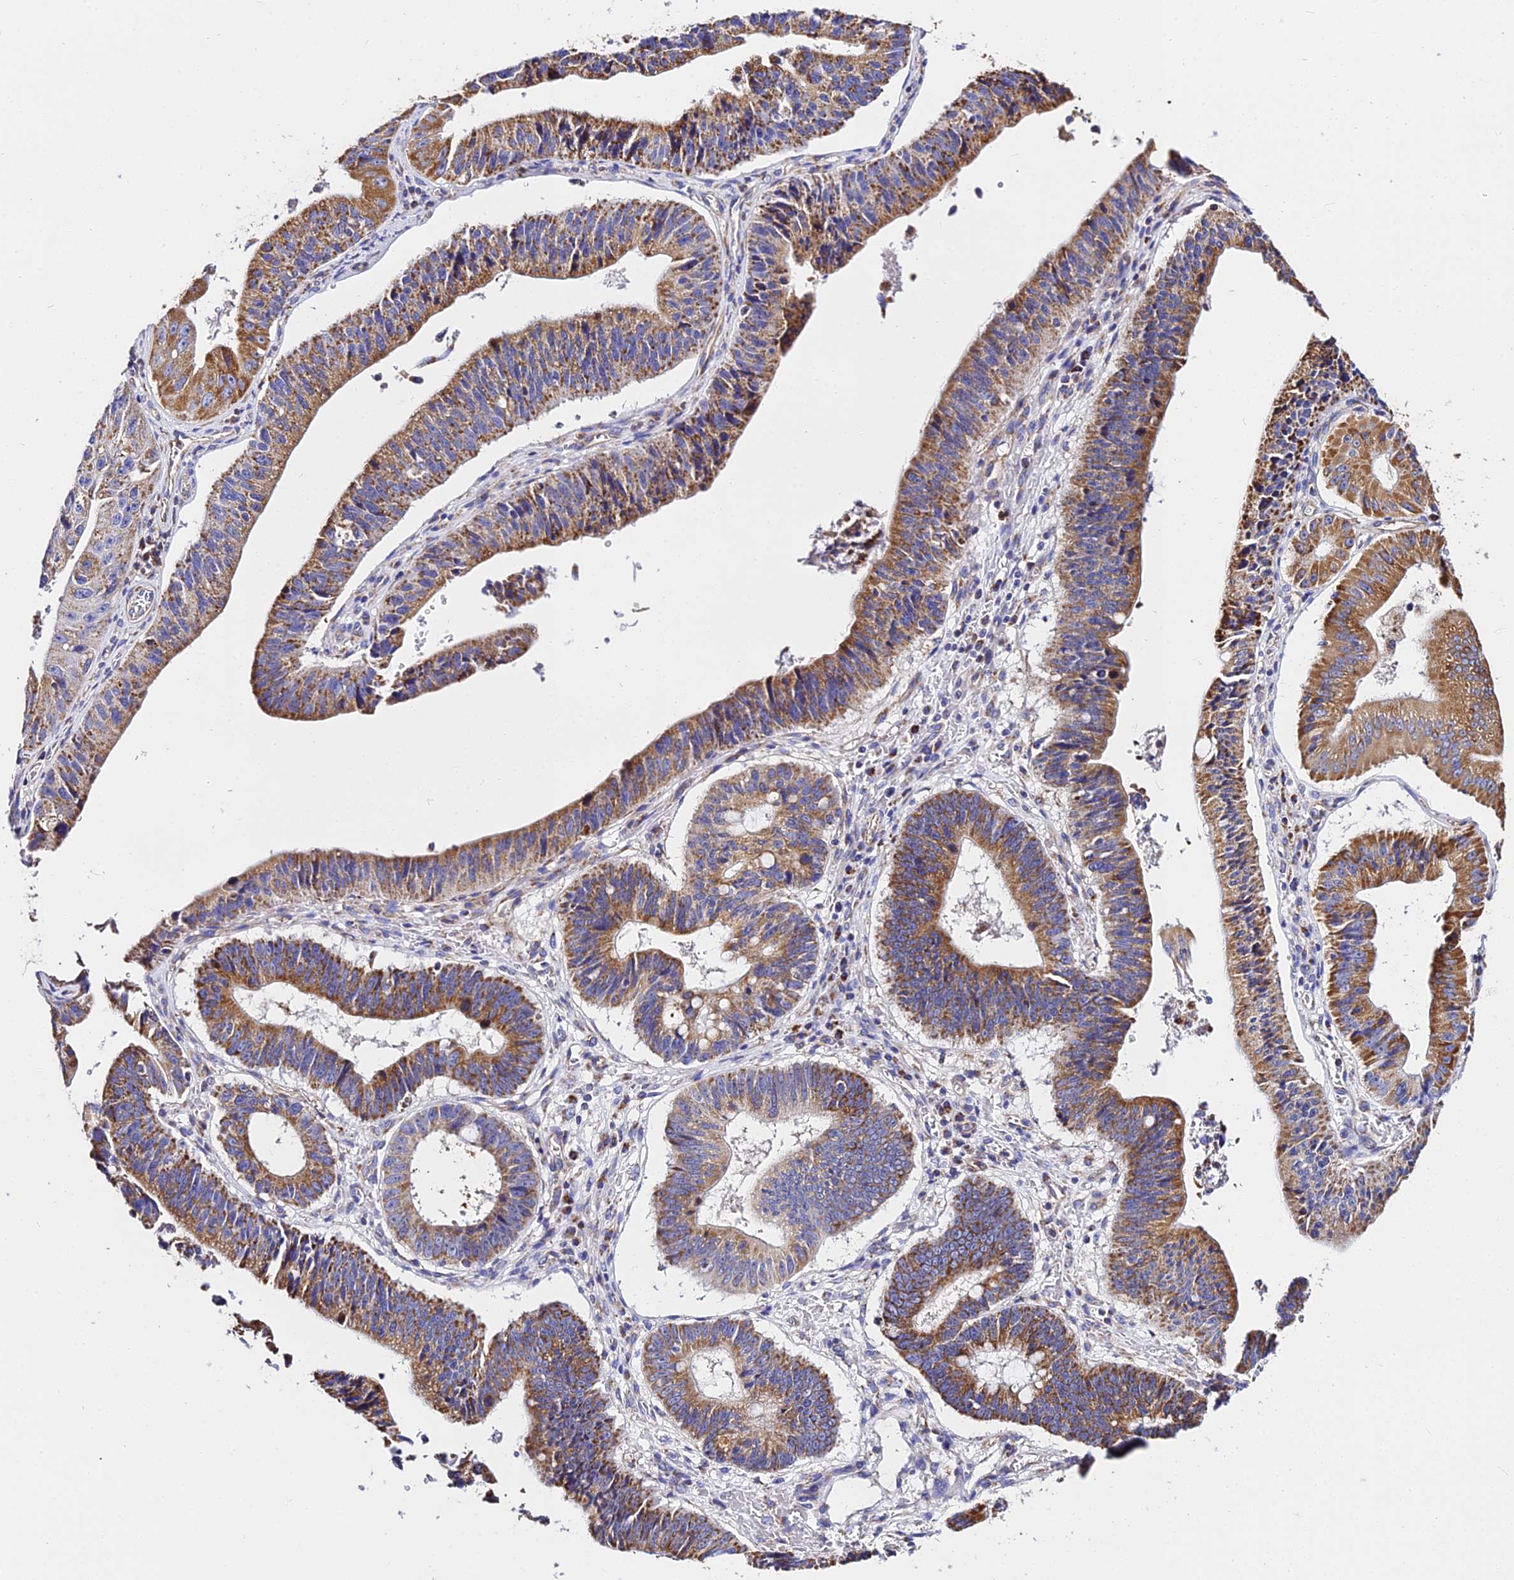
{"staining": {"intensity": "moderate", "quantity": ">75%", "location": "cytoplasmic/membranous"}, "tissue": "stomach cancer", "cell_type": "Tumor cells", "image_type": "cancer", "snomed": [{"axis": "morphology", "description": "Adenocarcinoma, NOS"}, {"axis": "topography", "description": "Stomach"}], "caption": "This is a histology image of IHC staining of stomach cancer, which shows moderate expression in the cytoplasmic/membranous of tumor cells.", "gene": "ZNF573", "patient": {"sex": "male", "age": 59}}